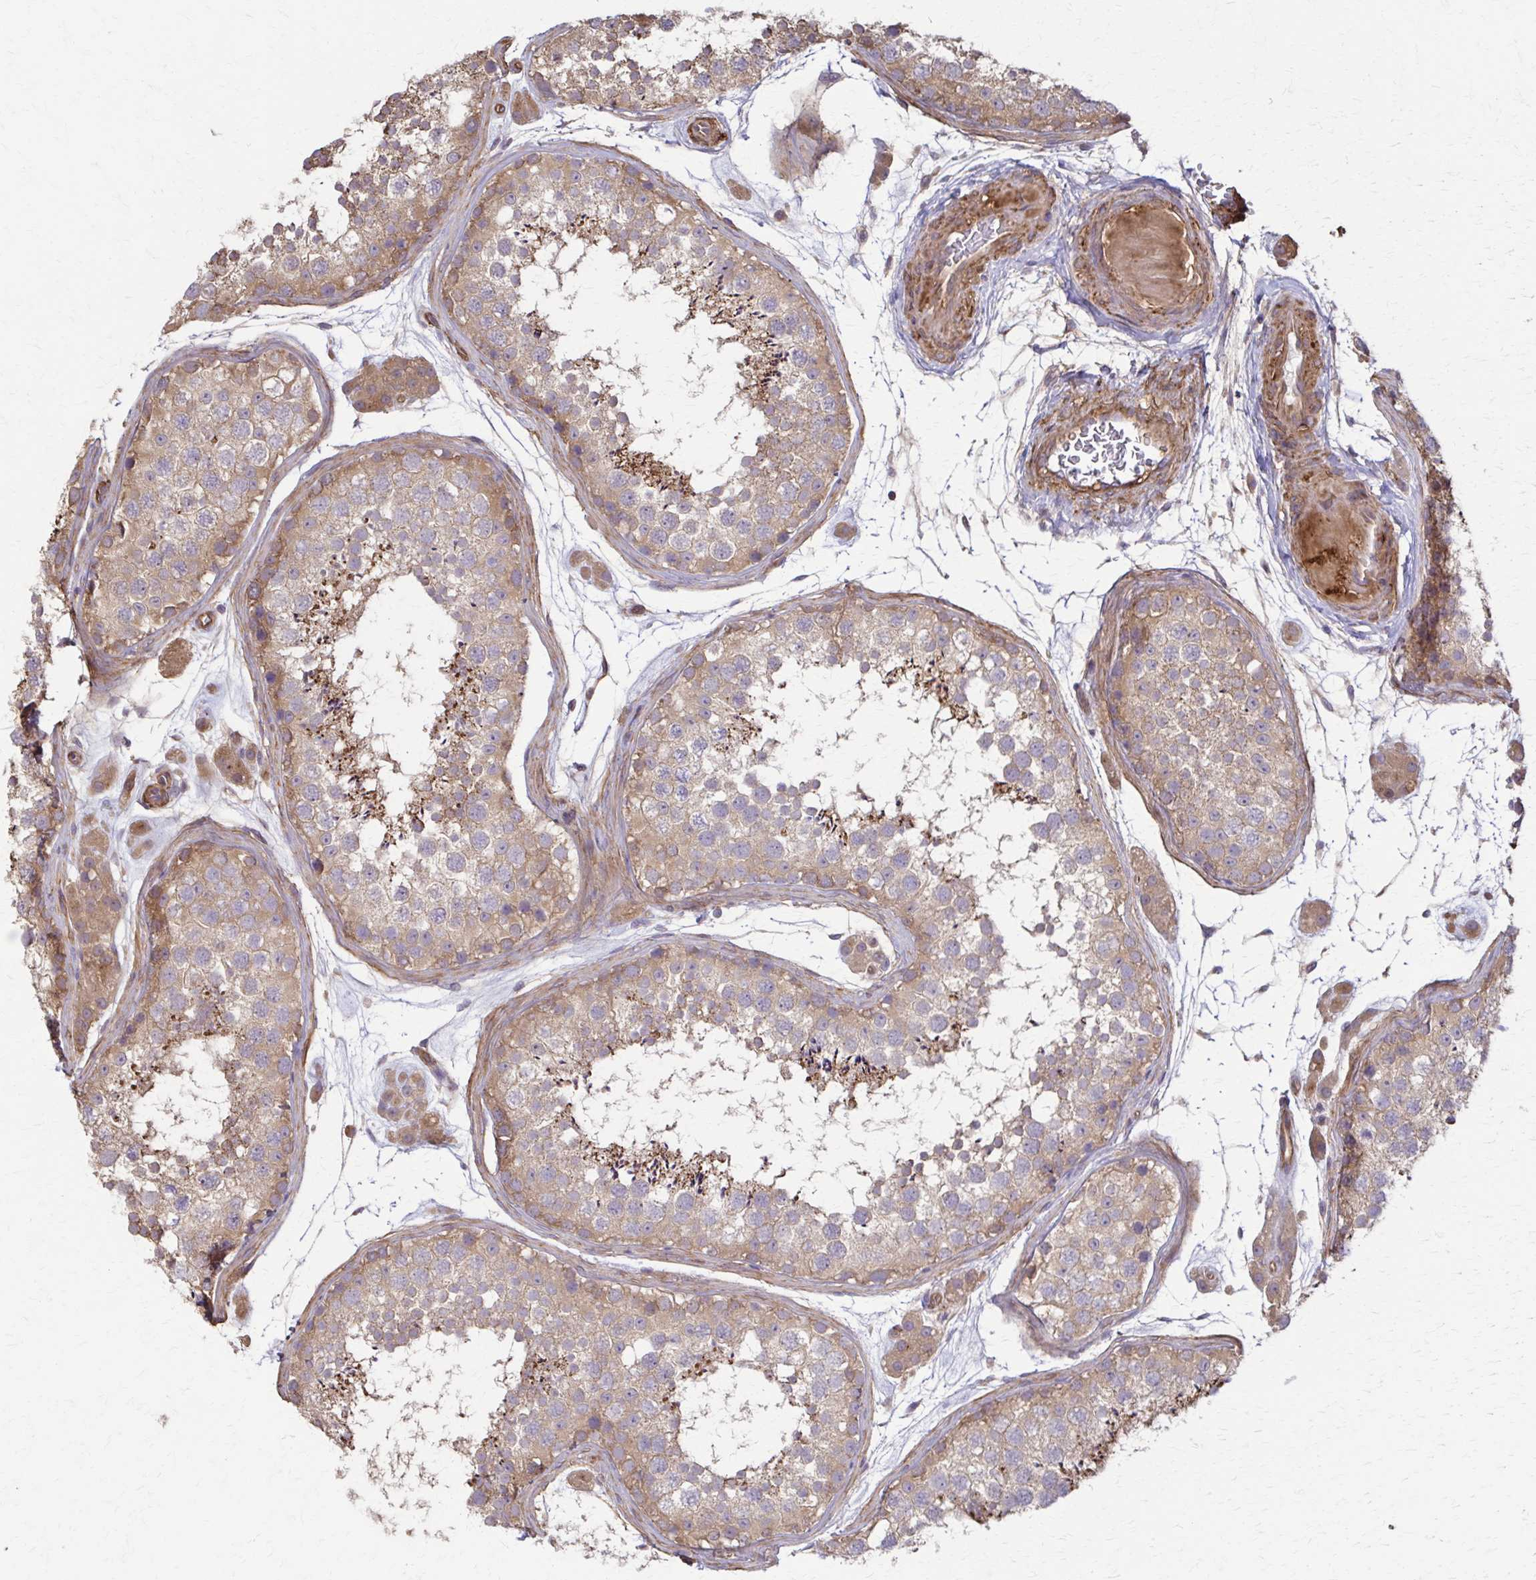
{"staining": {"intensity": "moderate", "quantity": ">75%", "location": "cytoplasmic/membranous"}, "tissue": "testis", "cell_type": "Cells in seminiferous ducts", "image_type": "normal", "snomed": [{"axis": "morphology", "description": "Normal tissue, NOS"}, {"axis": "topography", "description": "Testis"}], "caption": "Testis stained for a protein (brown) displays moderate cytoplasmic/membranous positive expression in about >75% of cells in seminiferous ducts.", "gene": "DSP", "patient": {"sex": "male", "age": 41}}